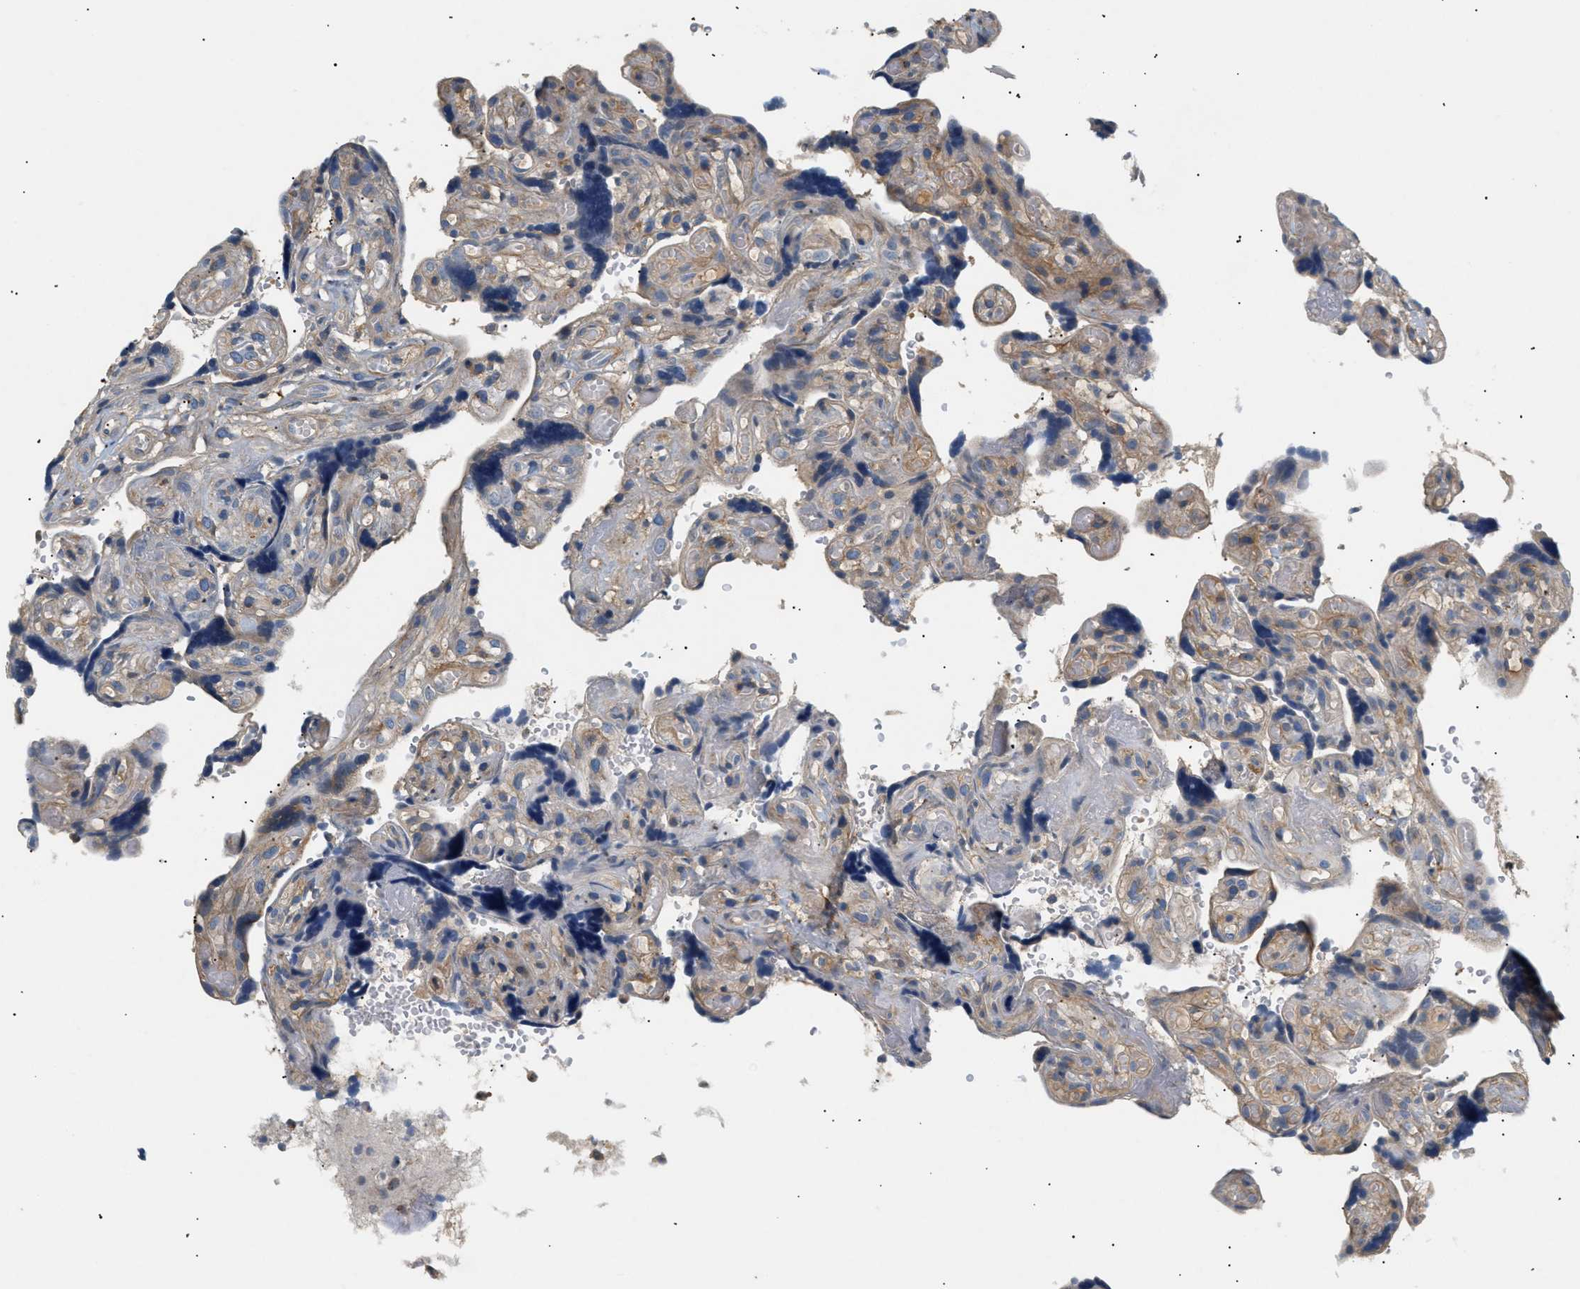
{"staining": {"intensity": "negative", "quantity": "none", "location": "none"}, "tissue": "placenta", "cell_type": "Decidual cells", "image_type": "normal", "snomed": [{"axis": "morphology", "description": "Normal tissue, NOS"}, {"axis": "topography", "description": "Placenta"}], "caption": "This is a photomicrograph of immunohistochemistry (IHC) staining of unremarkable placenta, which shows no staining in decidual cells.", "gene": "FARS2", "patient": {"sex": "female", "age": 30}}